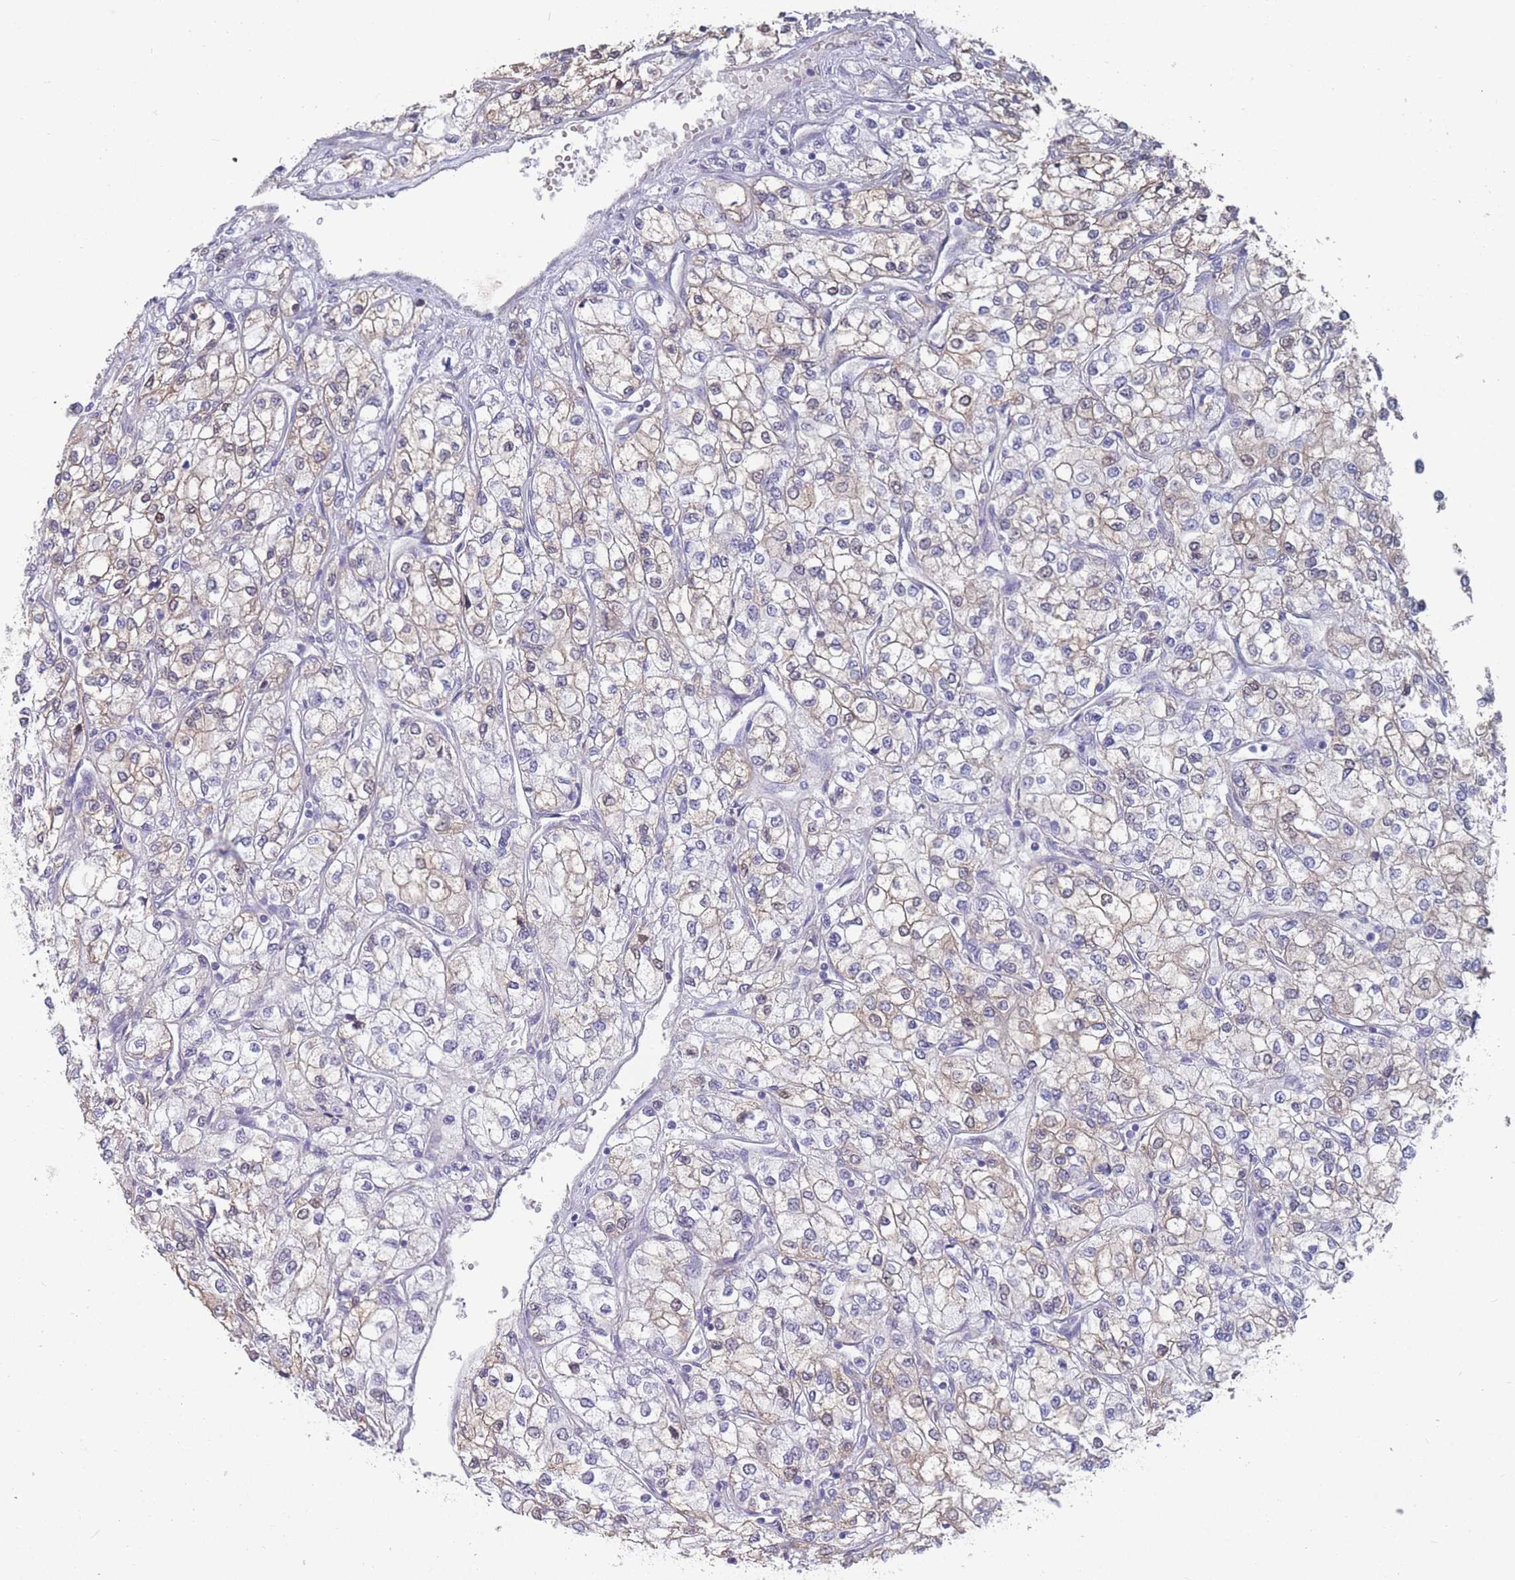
{"staining": {"intensity": "negative", "quantity": "none", "location": "none"}, "tissue": "renal cancer", "cell_type": "Tumor cells", "image_type": "cancer", "snomed": [{"axis": "morphology", "description": "Adenocarcinoma, NOS"}, {"axis": "topography", "description": "Kidney"}], "caption": "IHC of renal cancer shows no staining in tumor cells.", "gene": "SLC1A6", "patient": {"sex": "male", "age": 80}}